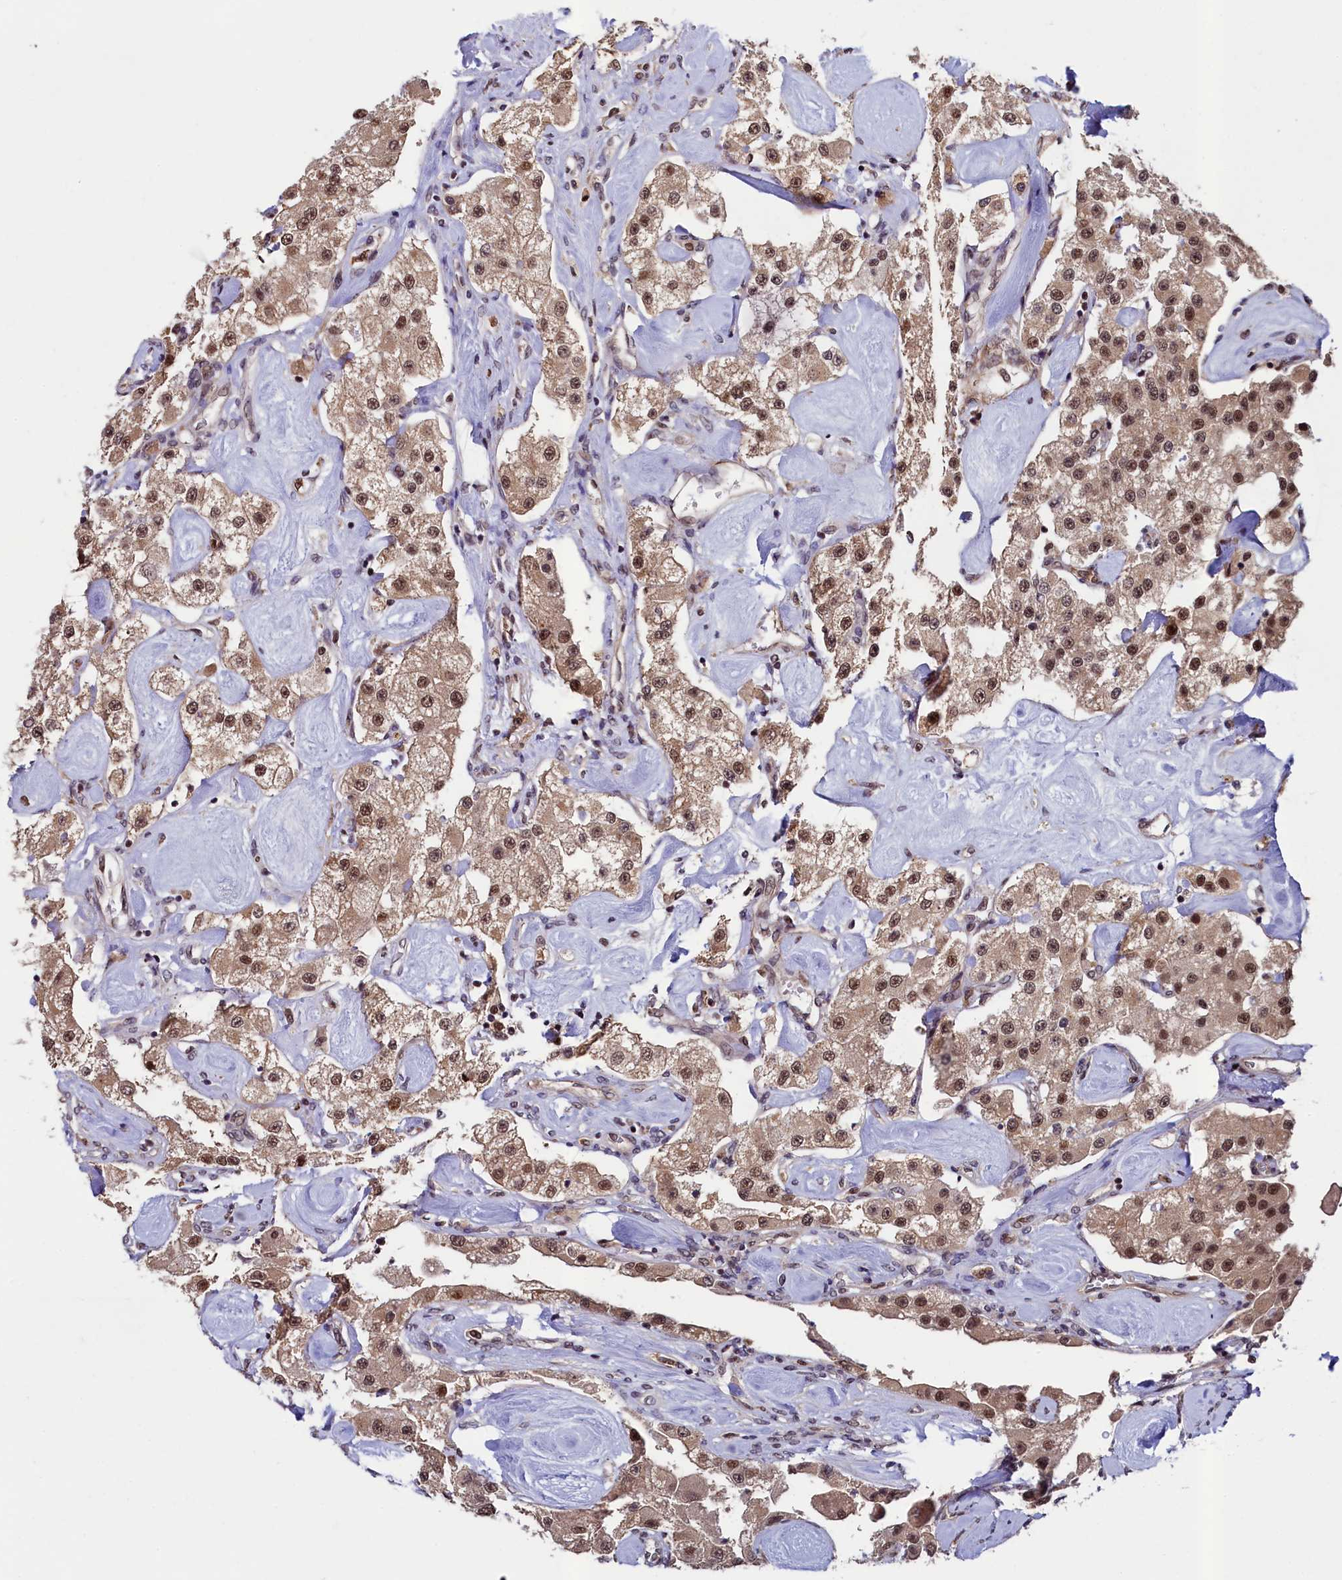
{"staining": {"intensity": "moderate", "quantity": ">75%", "location": "nuclear"}, "tissue": "carcinoid", "cell_type": "Tumor cells", "image_type": "cancer", "snomed": [{"axis": "morphology", "description": "Carcinoid, malignant, NOS"}, {"axis": "topography", "description": "Pancreas"}], "caption": "Protein expression analysis of malignant carcinoid exhibits moderate nuclear positivity in about >75% of tumor cells.", "gene": "LEO1", "patient": {"sex": "male", "age": 41}}